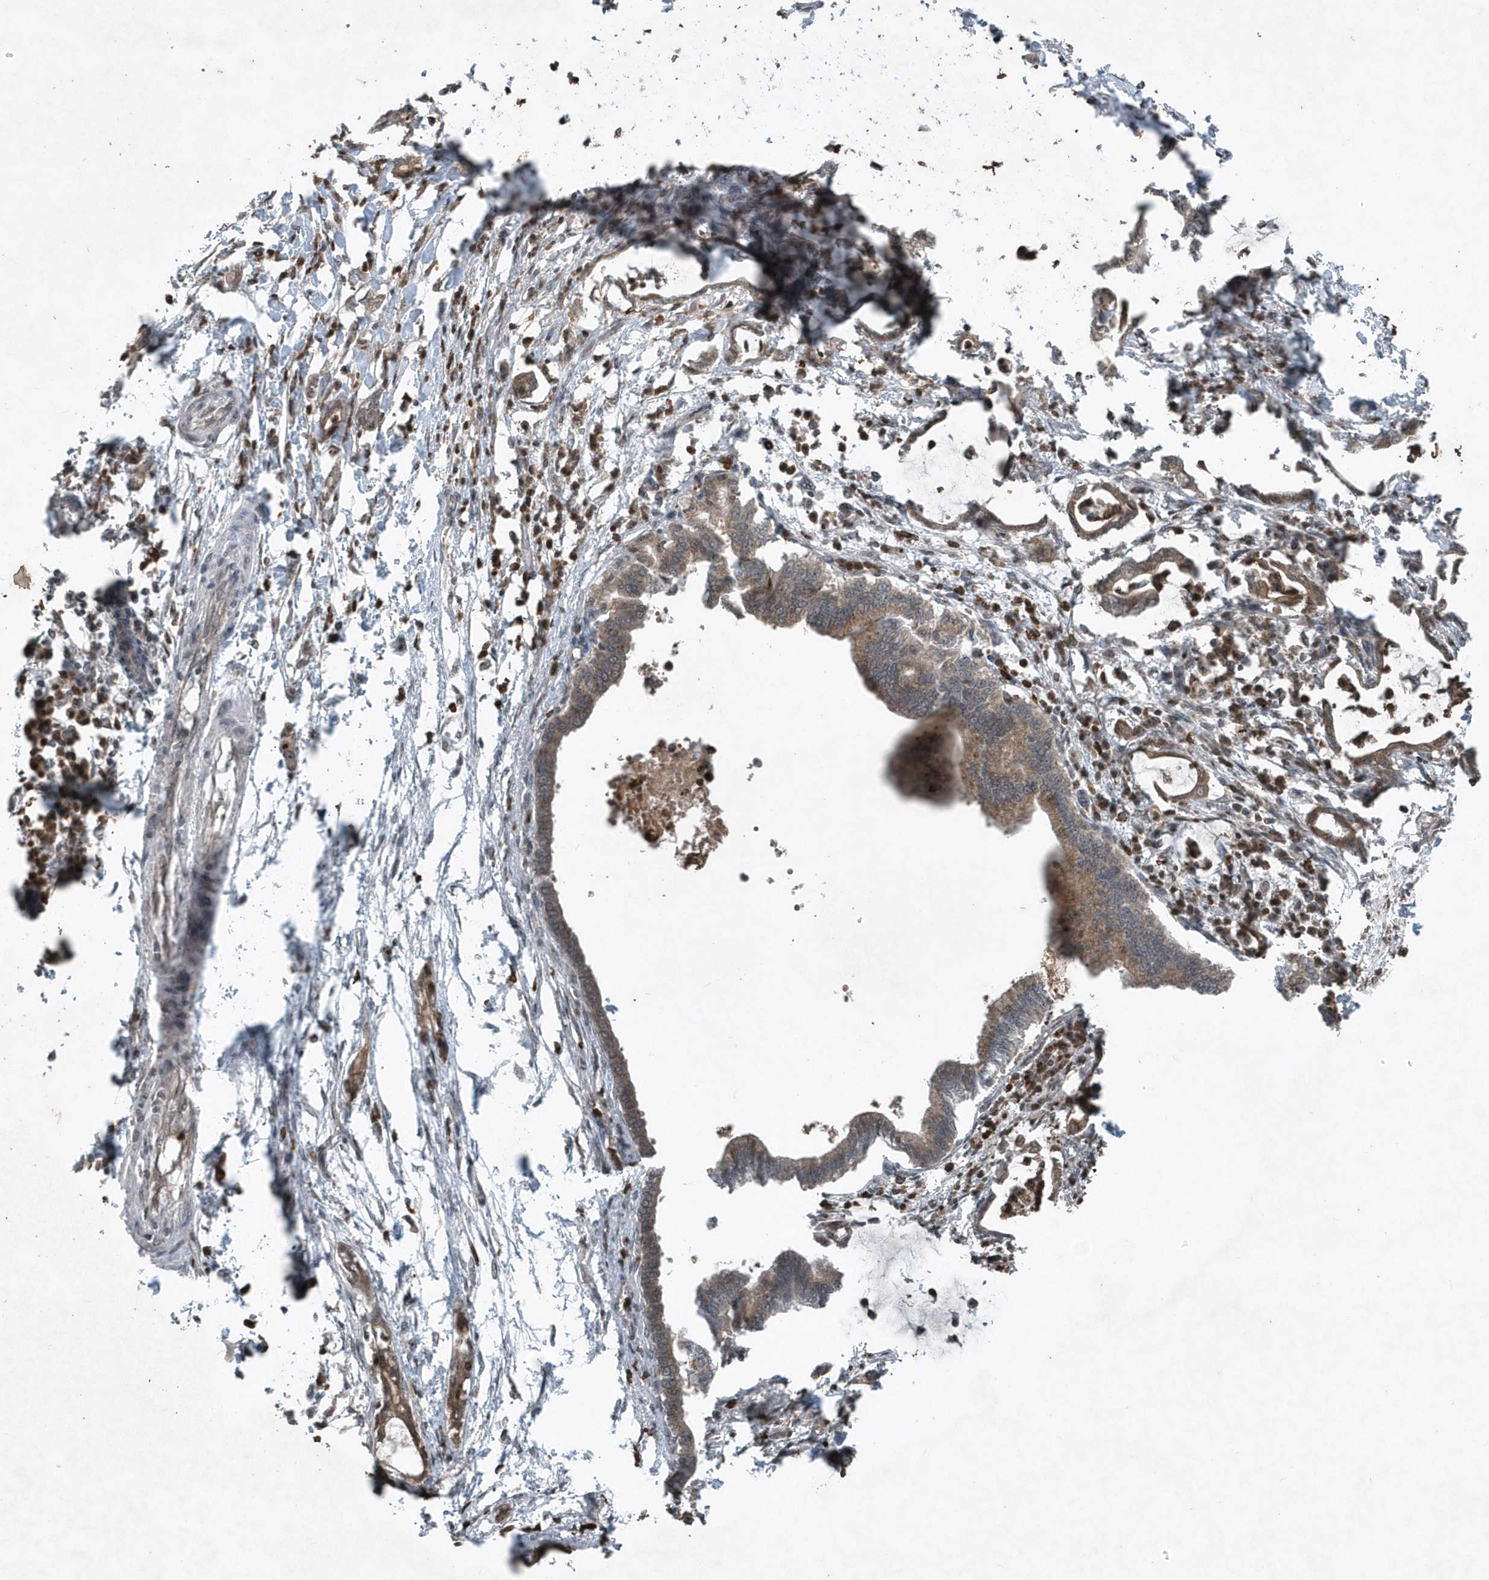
{"staining": {"intensity": "moderate", "quantity": ">75%", "location": "cytoplasmic/membranous"}, "tissue": "pancreatic cancer", "cell_type": "Tumor cells", "image_type": "cancer", "snomed": [{"axis": "morphology", "description": "Adenocarcinoma, NOS"}, {"axis": "topography", "description": "Pancreas"}], "caption": "Pancreatic adenocarcinoma tissue reveals moderate cytoplasmic/membranous expression in approximately >75% of tumor cells, visualized by immunohistochemistry.", "gene": "EIF2B1", "patient": {"sex": "female", "age": 55}}